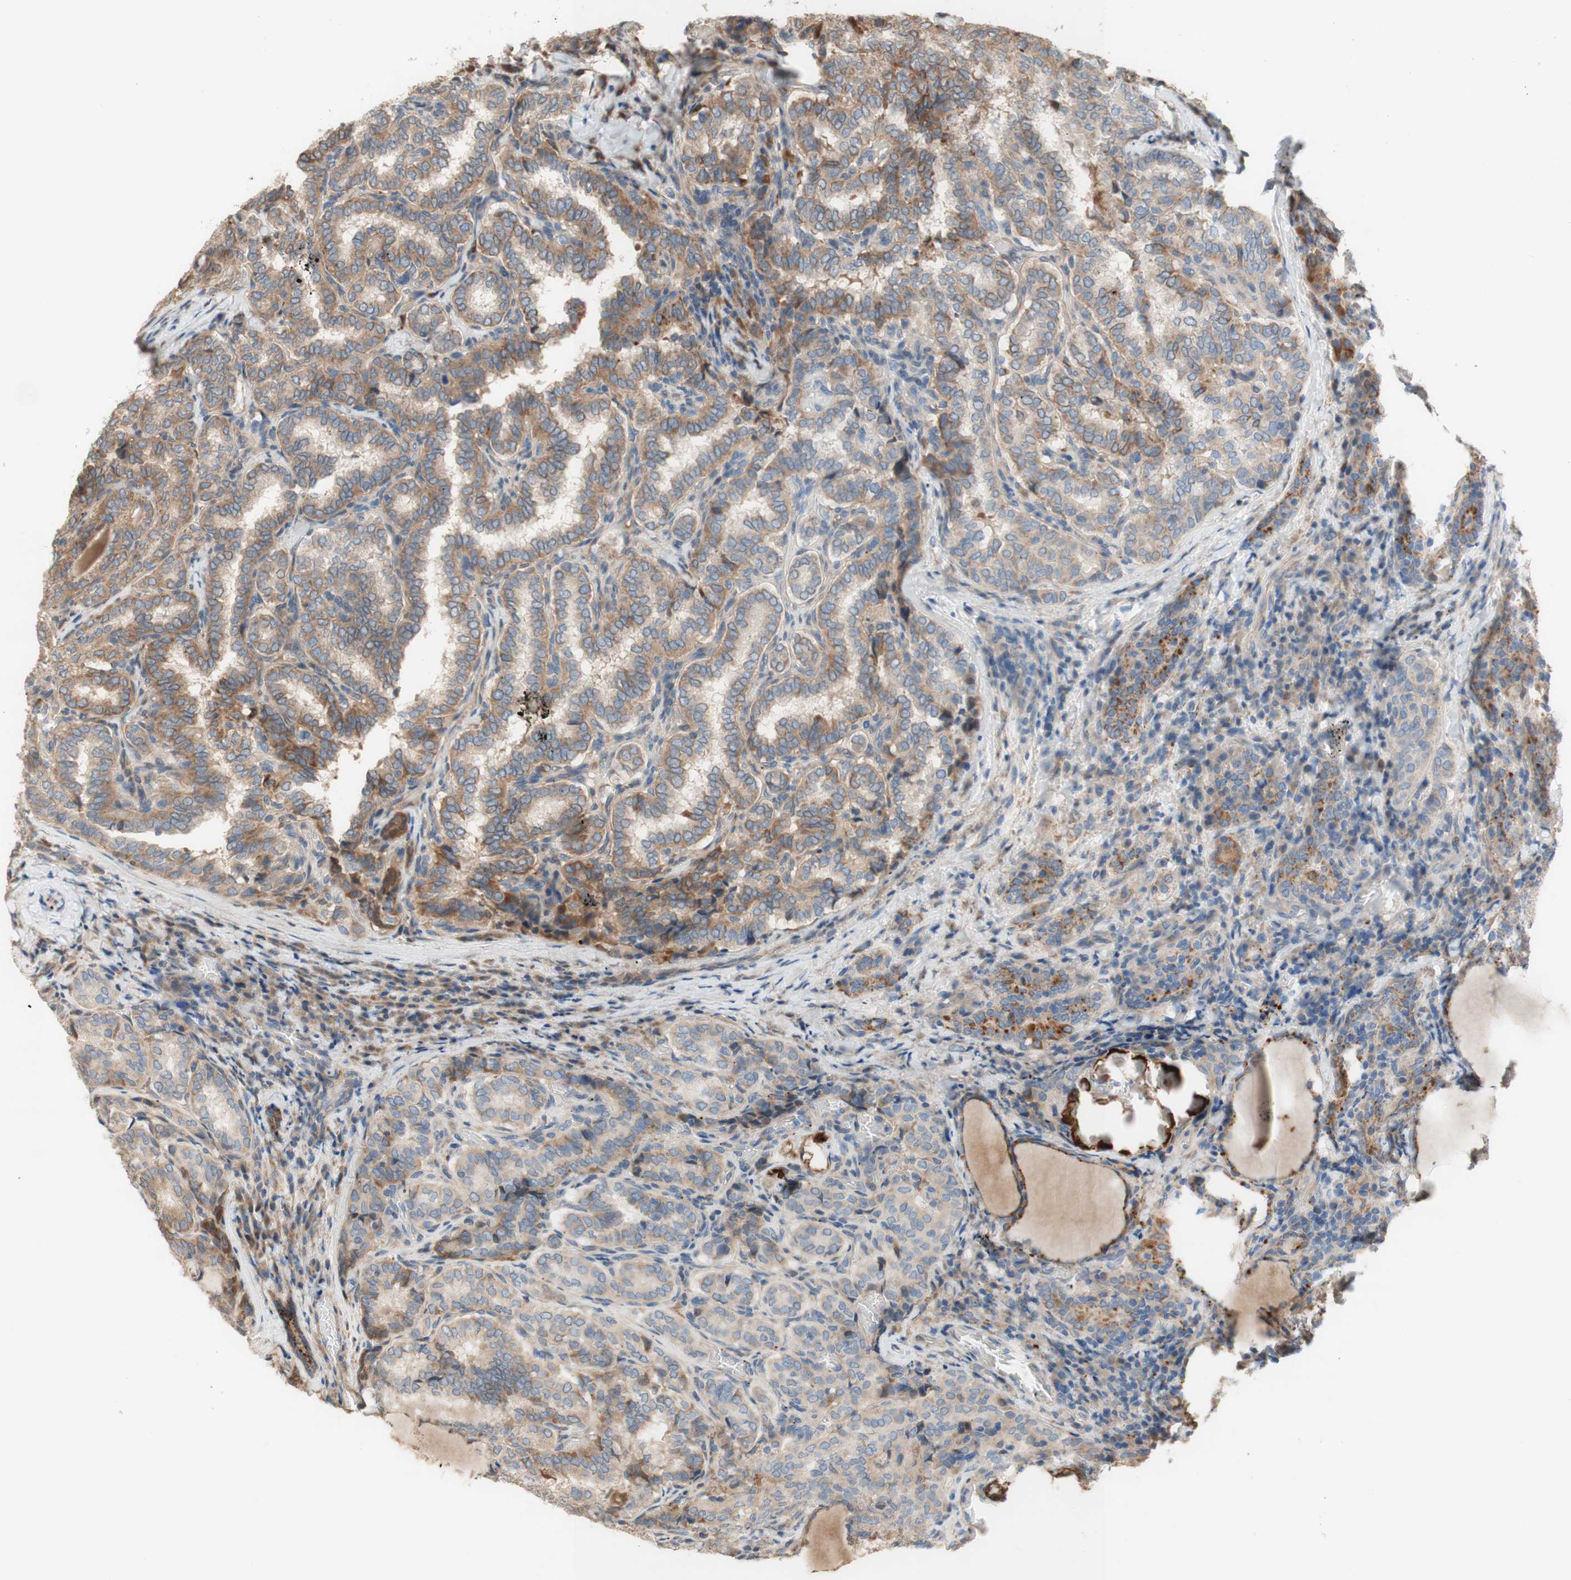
{"staining": {"intensity": "weak", "quantity": "25%-75%", "location": "cytoplasmic/membranous"}, "tissue": "thyroid cancer", "cell_type": "Tumor cells", "image_type": "cancer", "snomed": [{"axis": "morphology", "description": "Normal tissue, NOS"}, {"axis": "morphology", "description": "Papillary adenocarcinoma, NOS"}, {"axis": "topography", "description": "Thyroid gland"}], "caption": "This histopathology image demonstrates immunohistochemistry (IHC) staining of human papillary adenocarcinoma (thyroid), with low weak cytoplasmic/membranous expression in approximately 25%-75% of tumor cells.", "gene": "PTPN21", "patient": {"sex": "female", "age": 30}}